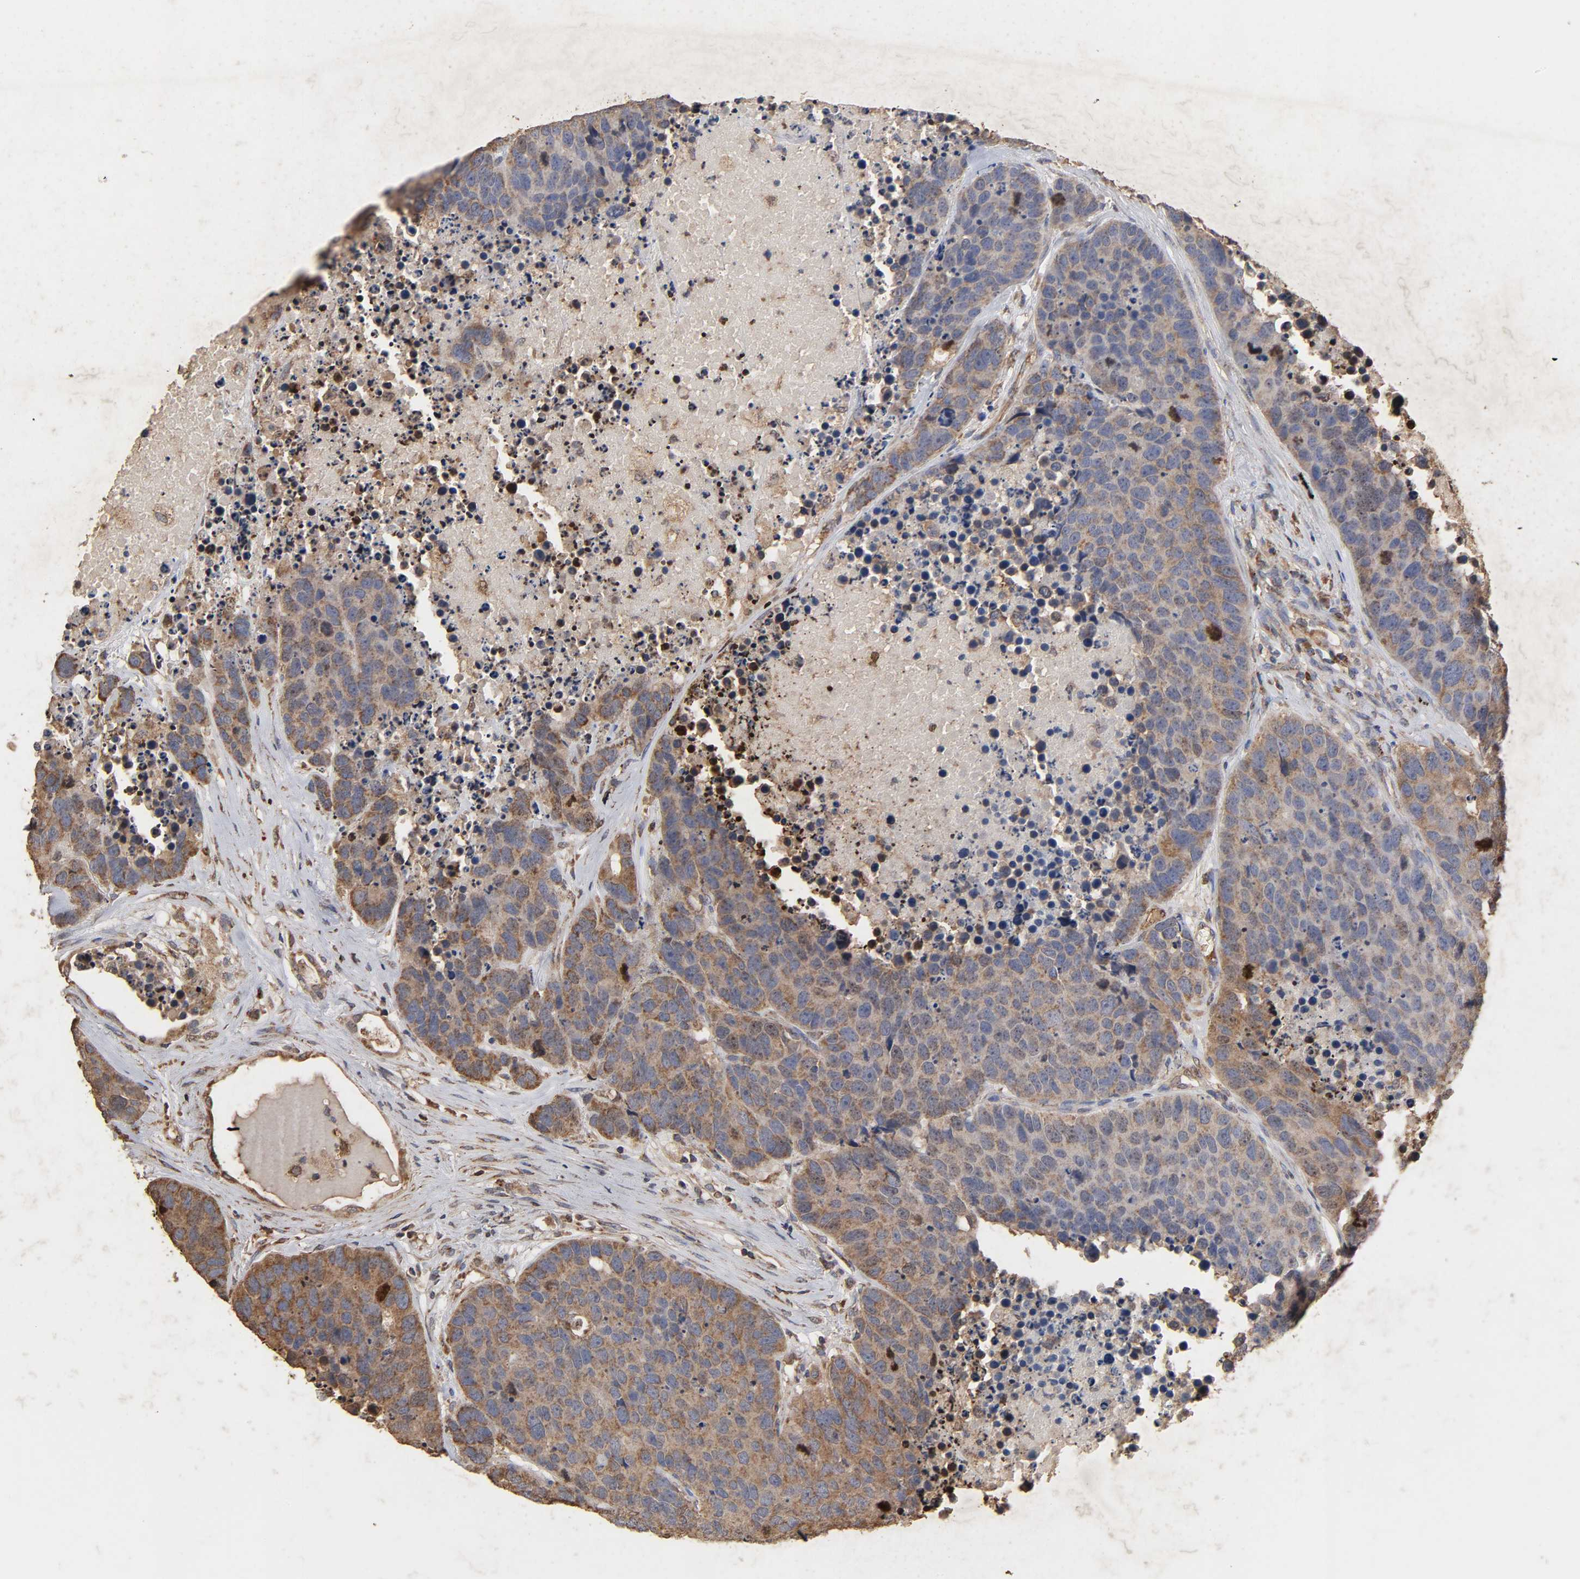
{"staining": {"intensity": "moderate", "quantity": ">75%", "location": "cytoplasmic/membranous"}, "tissue": "carcinoid", "cell_type": "Tumor cells", "image_type": "cancer", "snomed": [{"axis": "morphology", "description": "Carcinoid, malignant, NOS"}, {"axis": "topography", "description": "Lung"}], "caption": "The photomicrograph shows a brown stain indicating the presence of a protein in the cytoplasmic/membranous of tumor cells in carcinoid.", "gene": "CYCS", "patient": {"sex": "male", "age": 60}}